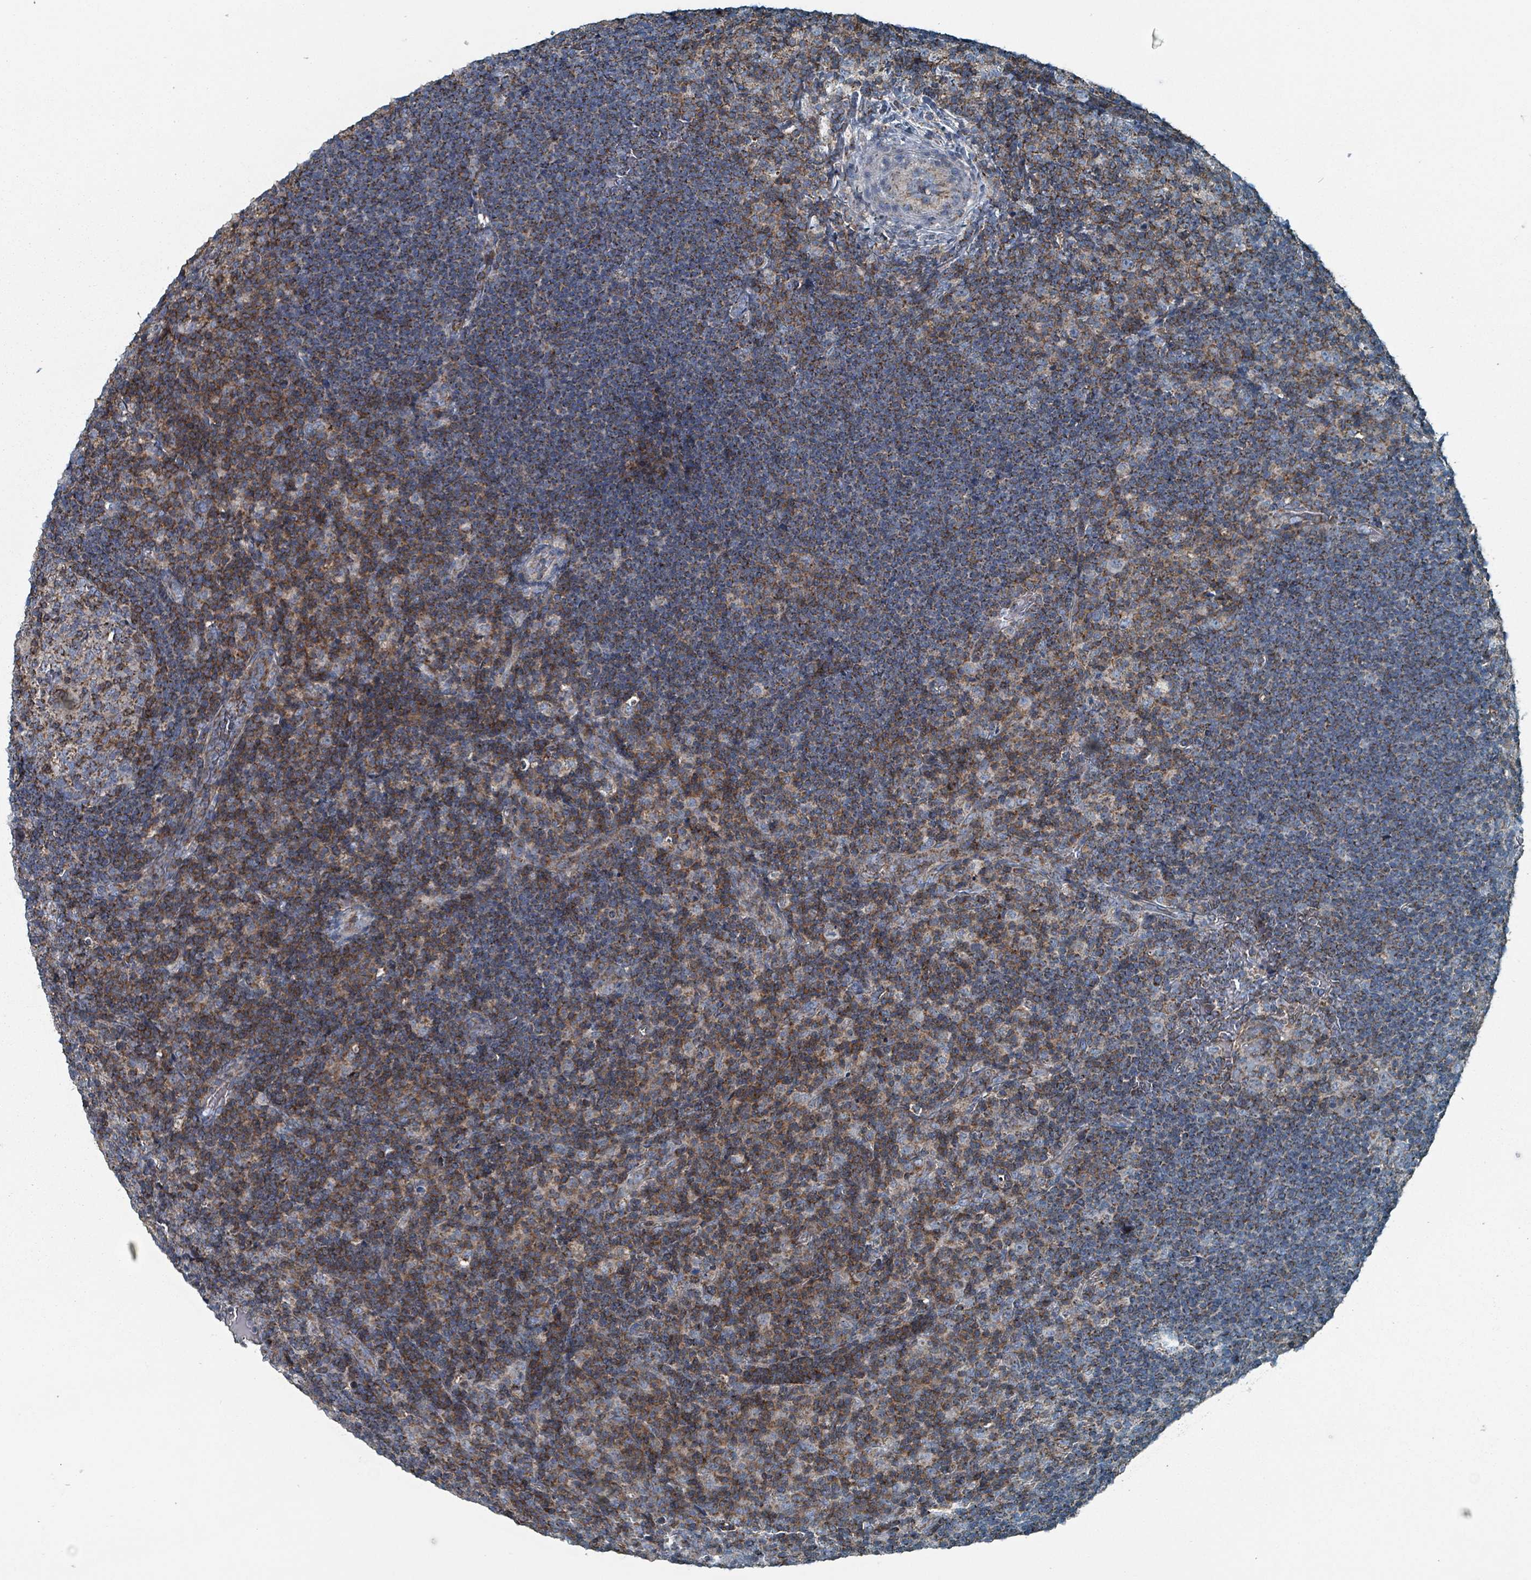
{"staining": {"intensity": "moderate", "quantity": ">75%", "location": "cytoplasmic/membranous"}, "tissue": "lymphoma", "cell_type": "Tumor cells", "image_type": "cancer", "snomed": [{"axis": "morphology", "description": "Hodgkin's disease, NOS"}, {"axis": "topography", "description": "Lymph node"}], "caption": "Lymphoma tissue demonstrates moderate cytoplasmic/membranous expression in about >75% of tumor cells, visualized by immunohistochemistry.", "gene": "ABHD18", "patient": {"sex": "female", "age": 57}}